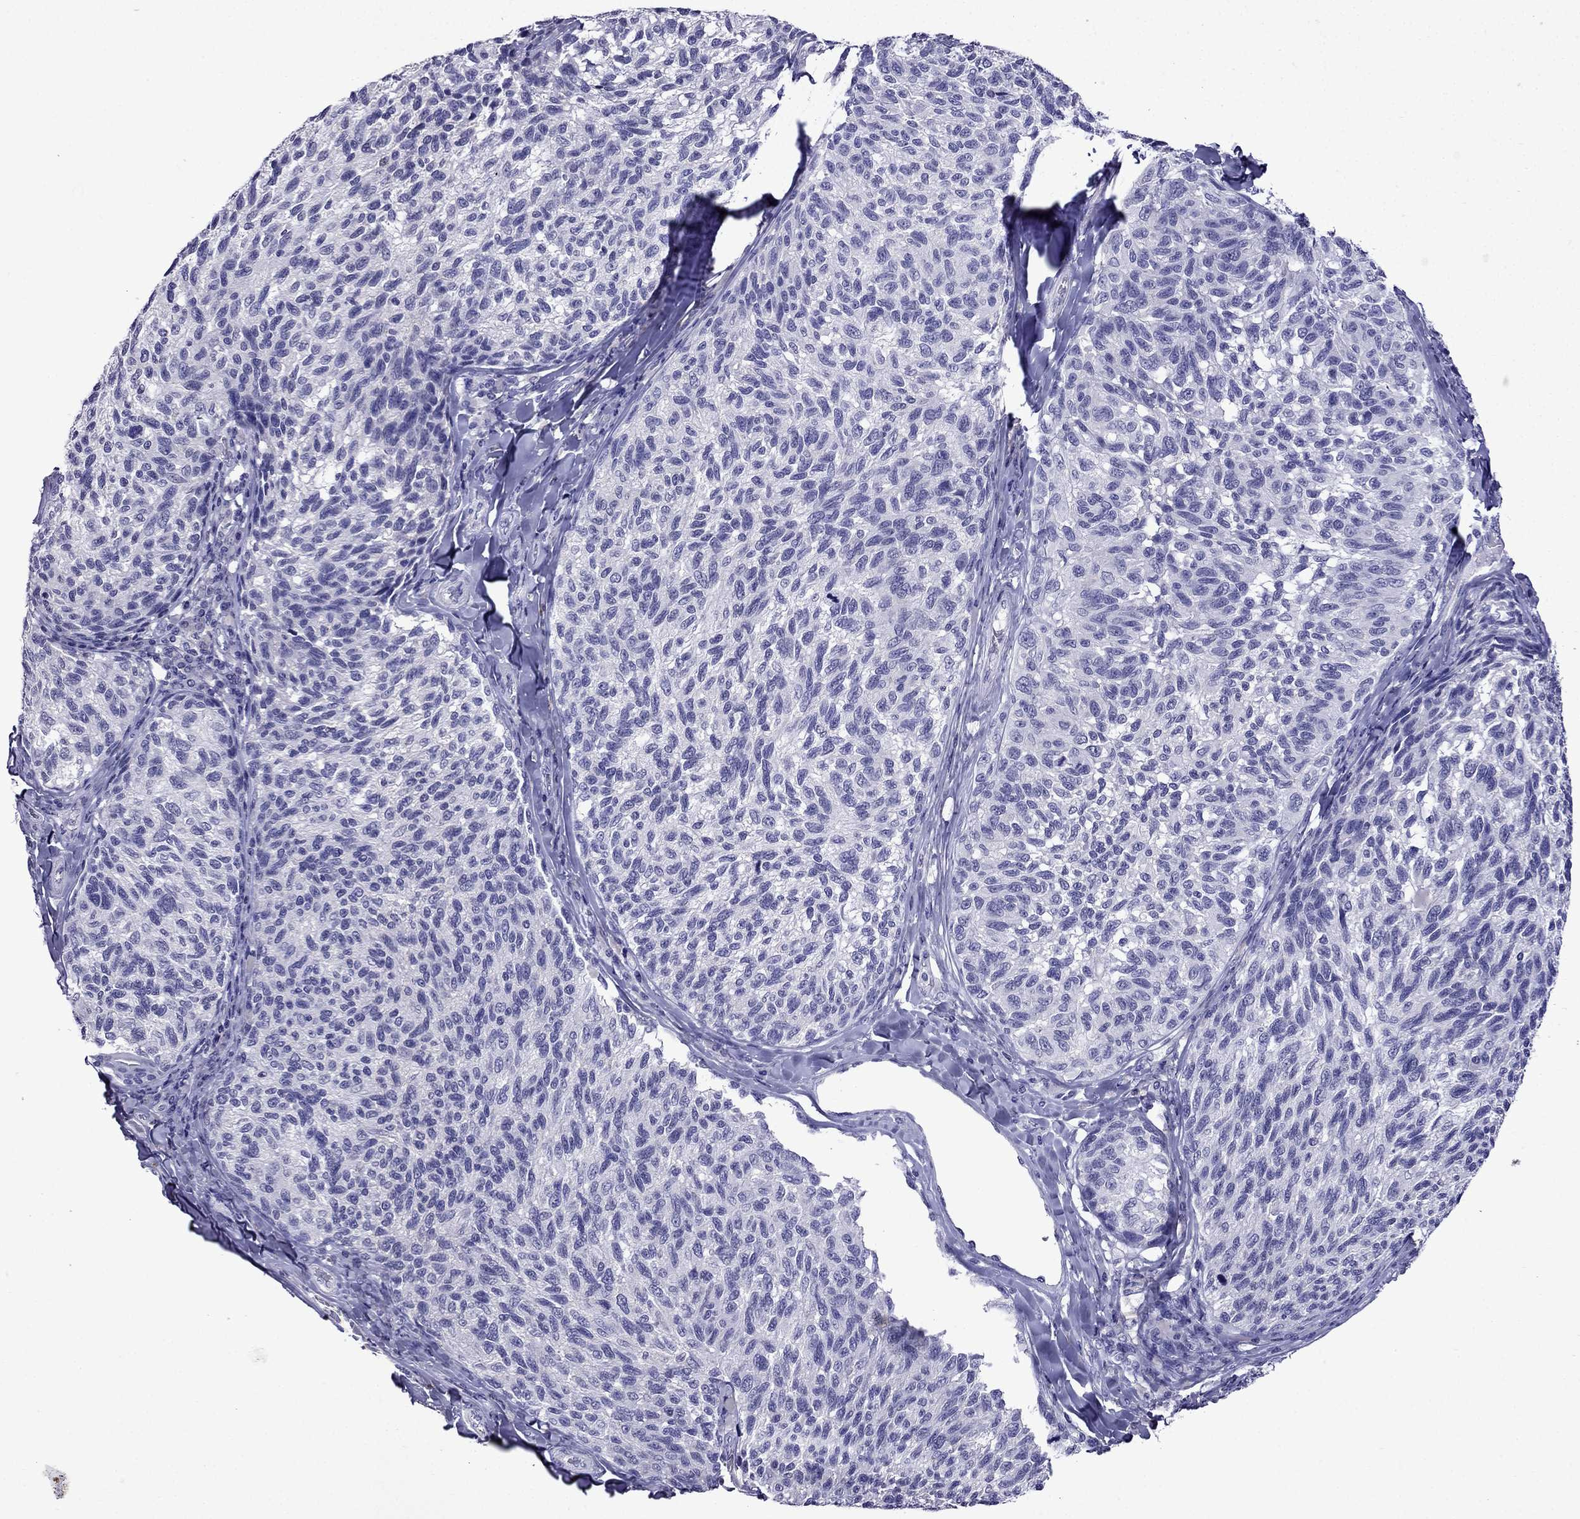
{"staining": {"intensity": "negative", "quantity": "none", "location": "none"}, "tissue": "melanoma", "cell_type": "Tumor cells", "image_type": "cancer", "snomed": [{"axis": "morphology", "description": "Malignant melanoma, NOS"}, {"axis": "topography", "description": "Skin"}], "caption": "Immunohistochemical staining of human malignant melanoma reveals no significant expression in tumor cells.", "gene": "DNAH17", "patient": {"sex": "female", "age": 73}}